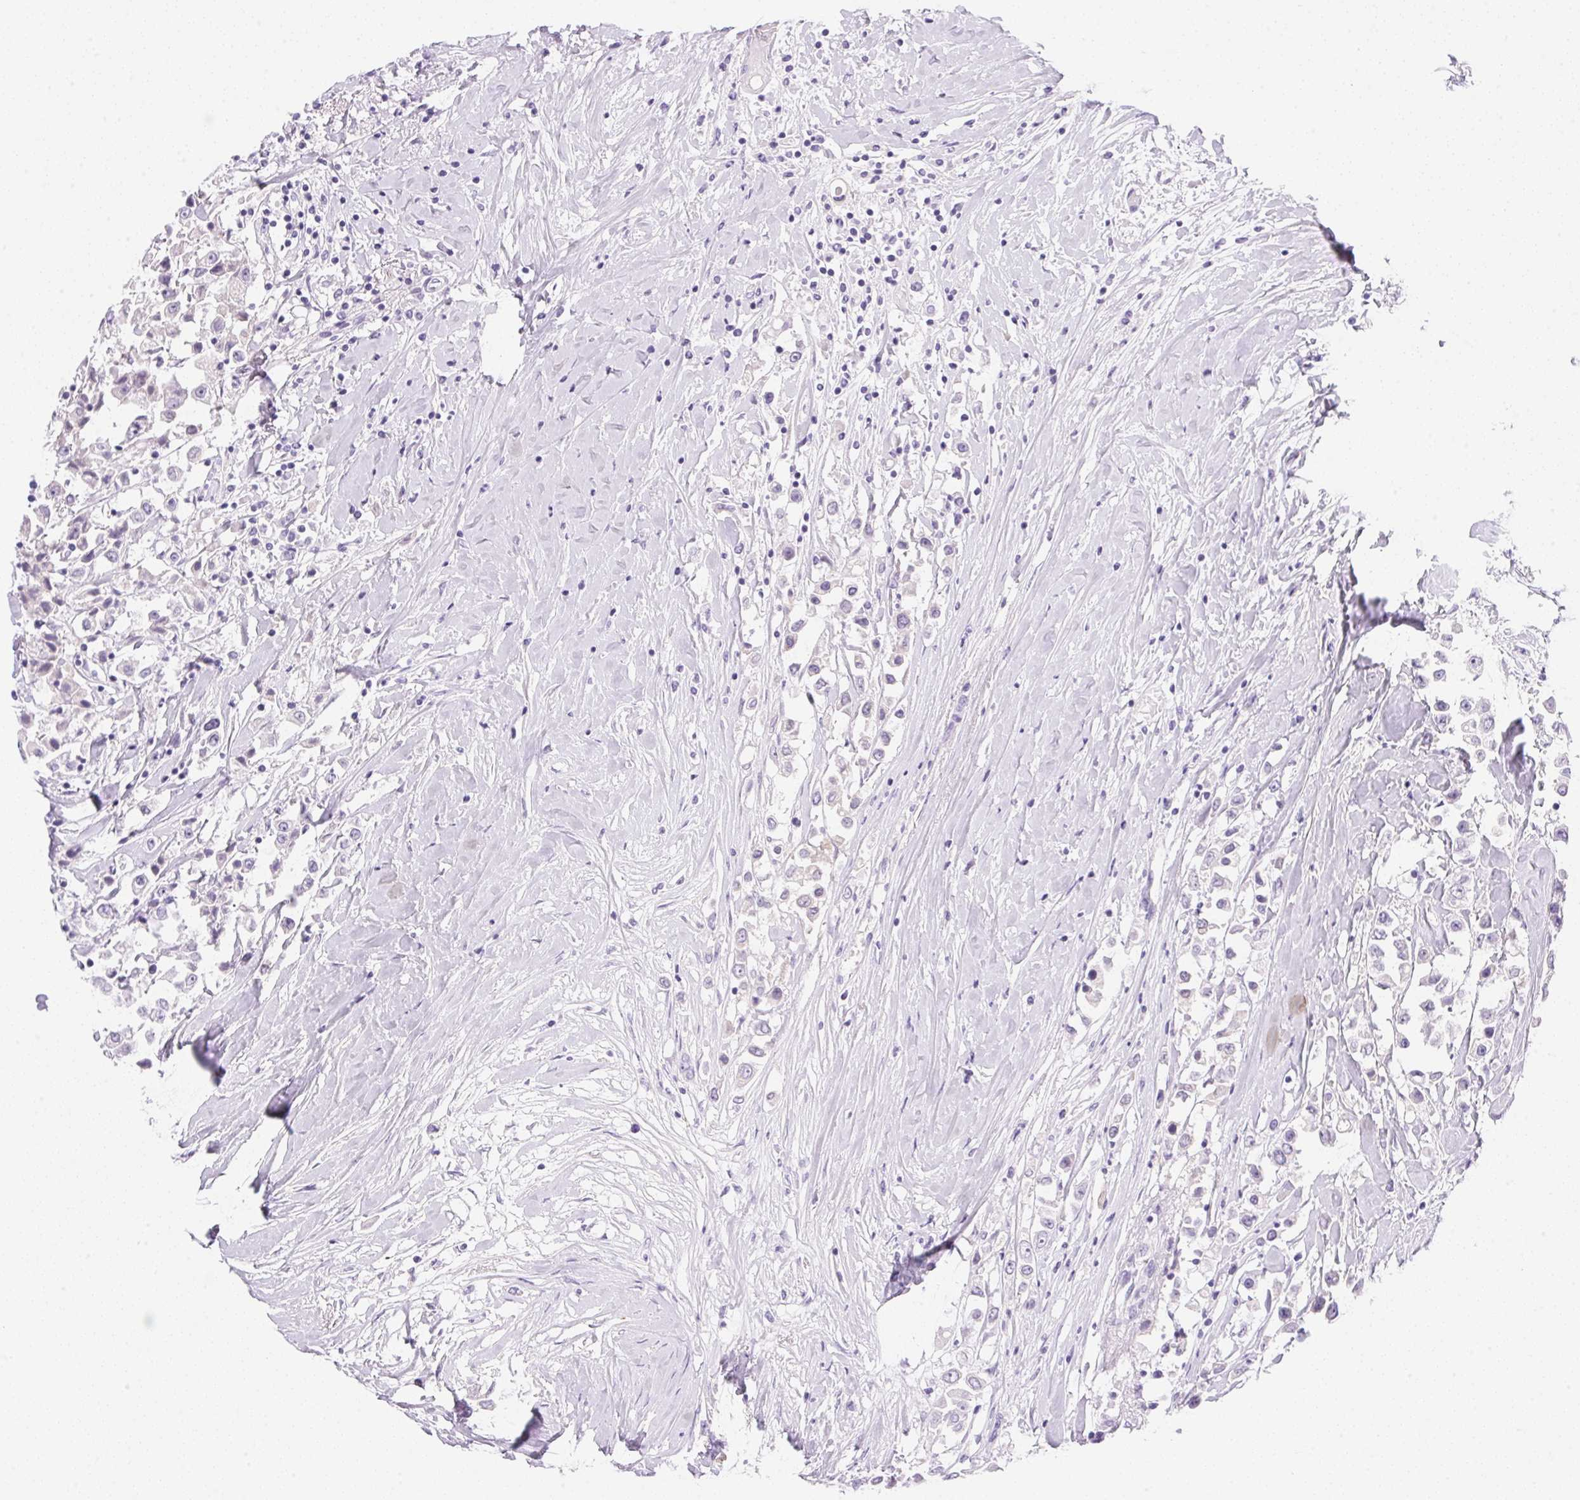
{"staining": {"intensity": "negative", "quantity": "none", "location": "none"}, "tissue": "breast cancer", "cell_type": "Tumor cells", "image_type": "cancer", "snomed": [{"axis": "morphology", "description": "Duct carcinoma"}, {"axis": "topography", "description": "Breast"}], "caption": "Tumor cells show no significant positivity in breast cancer (invasive ductal carcinoma).", "gene": "DHCR24", "patient": {"sex": "female", "age": 61}}